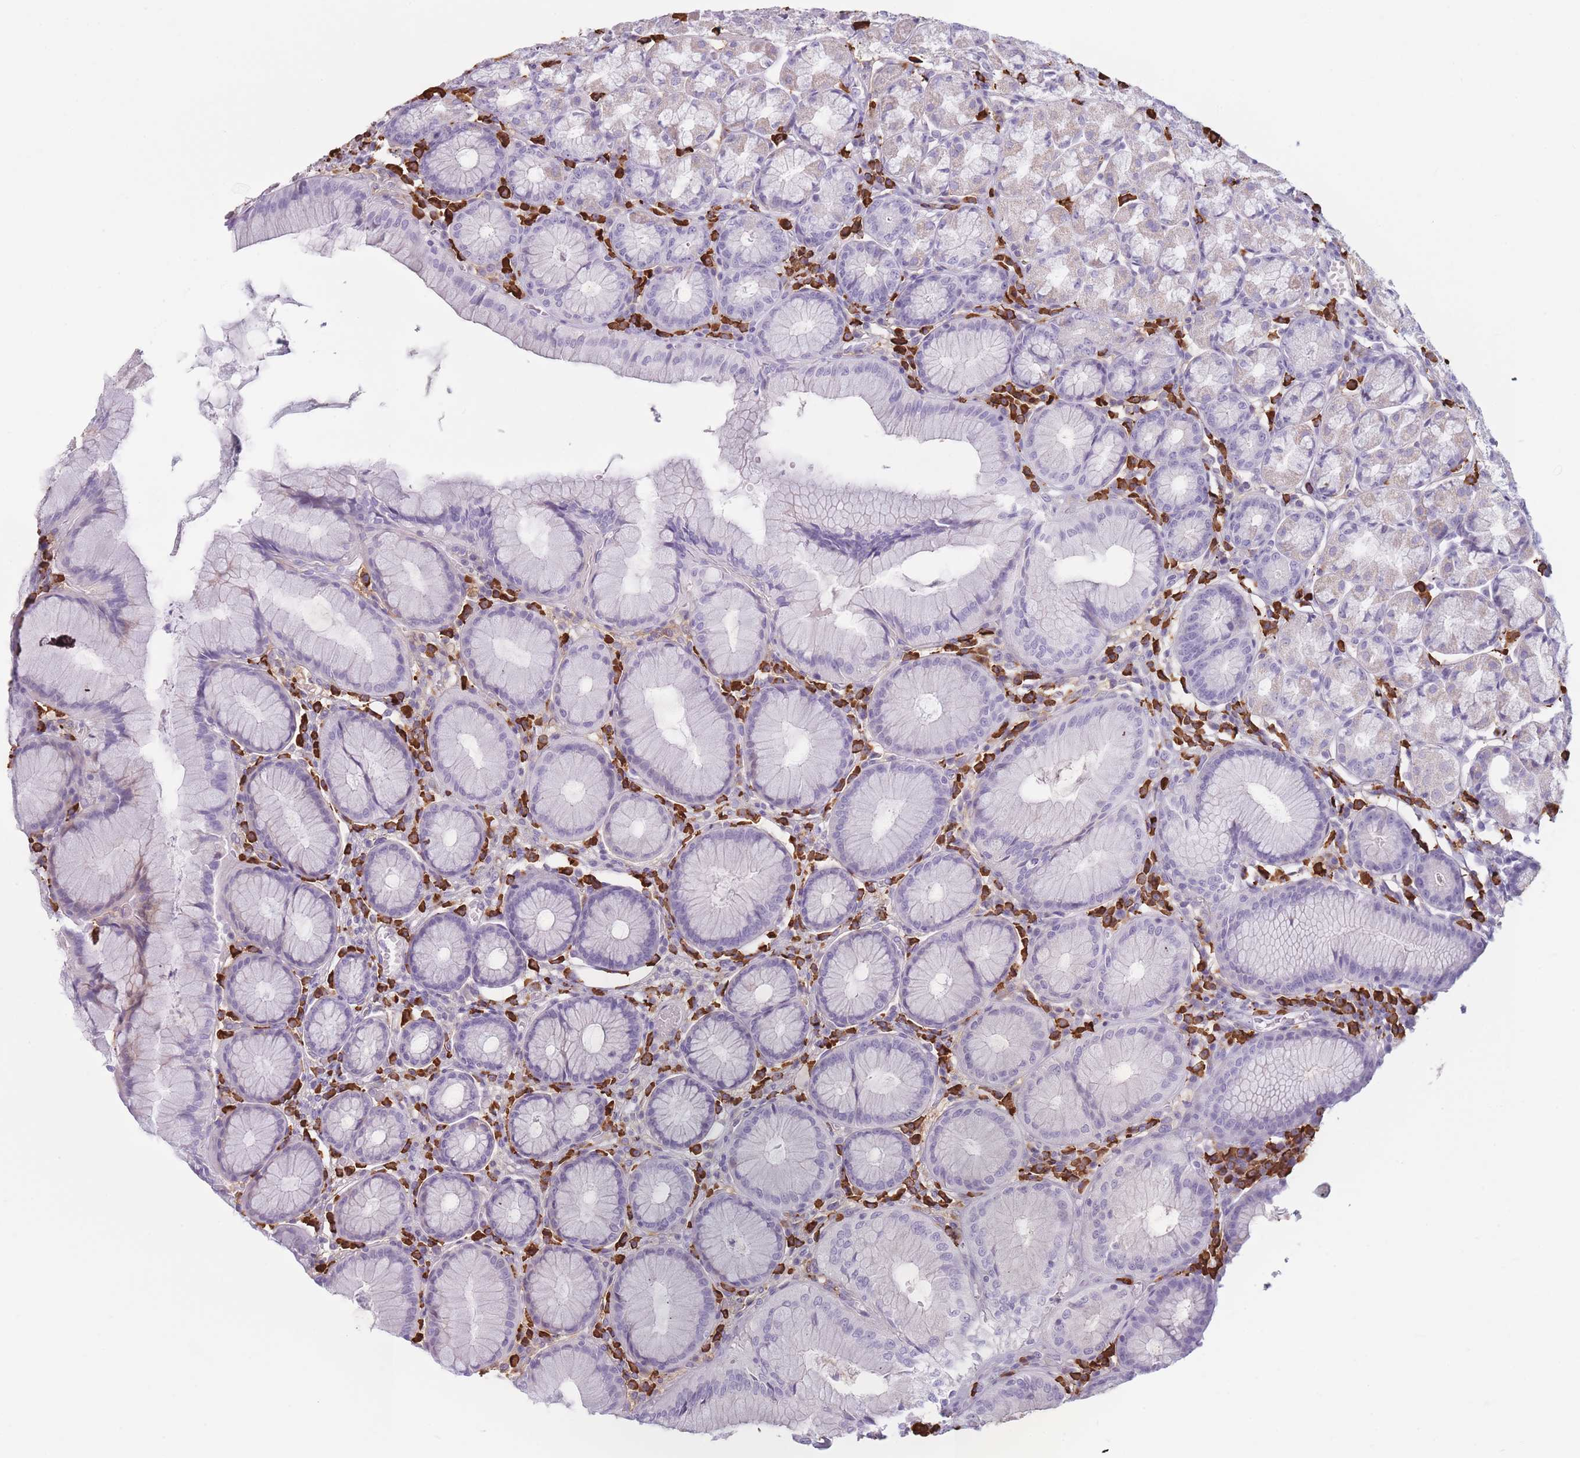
{"staining": {"intensity": "weak", "quantity": "<25%", "location": "cytoplasmic/membranous"}, "tissue": "stomach", "cell_type": "Glandular cells", "image_type": "normal", "snomed": [{"axis": "morphology", "description": "Normal tissue, NOS"}, {"axis": "topography", "description": "Stomach"}], "caption": "The photomicrograph shows no significant staining in glandular cells of stomach.", "gene": "PLEKHG2", "patient": {"sex": "male", "age": 55}}